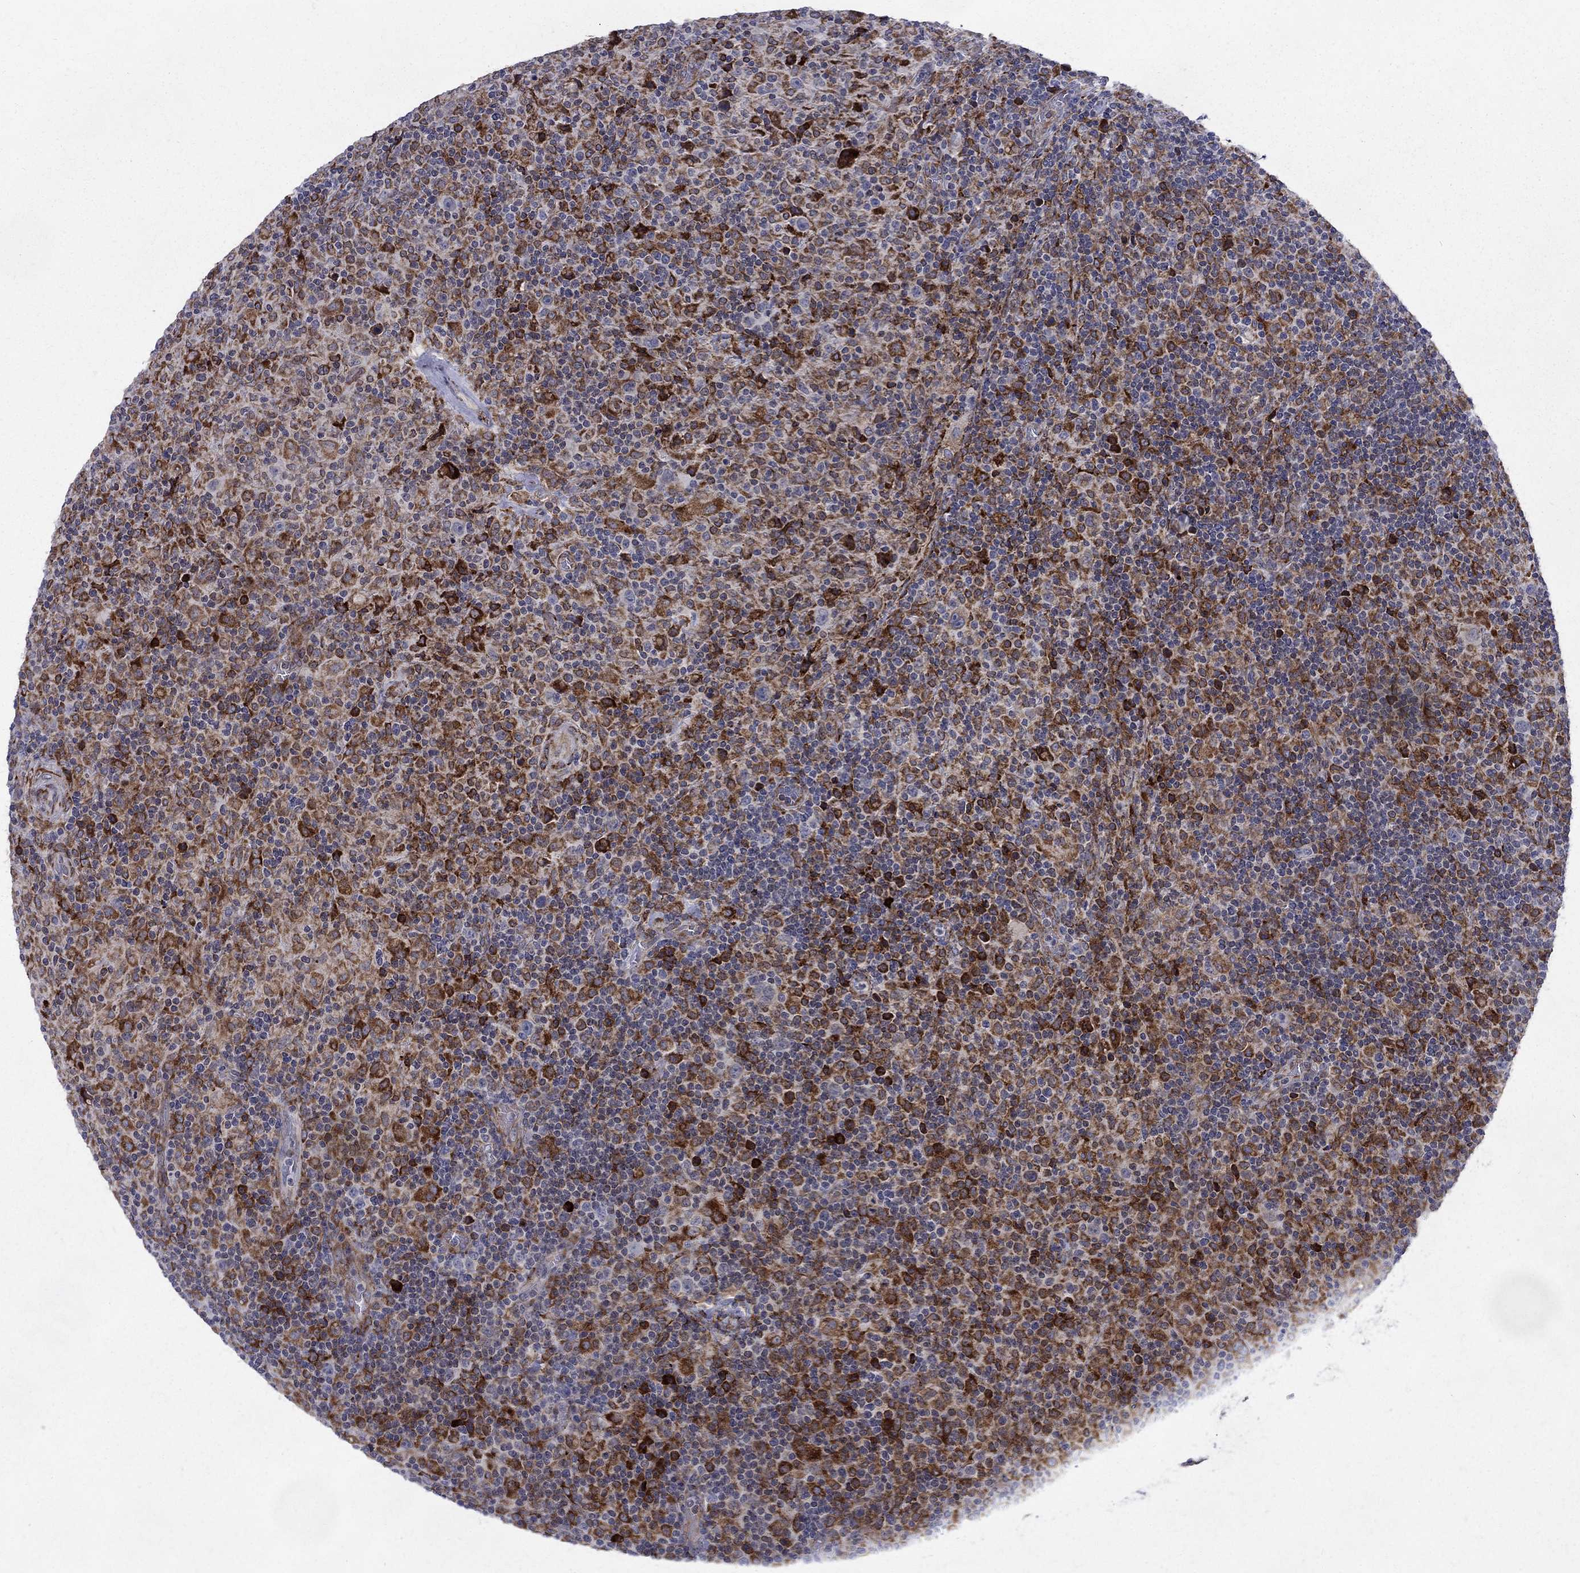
{"staining": {"intensity": "strong", "quantity": "25%-75%", "location": "cytoplasmic/membranous"}, "tissue": "lymphoma", "cell_type": "Tumor cells", "image_type": "cancer", "snomed": [{"axis": "morphology", "description": "Hodgkin's disease, NOS"}, {"axis": "topography", "description": "Lymph node"}], "caption": "This histopathology image reveals immunohistochemistry (IHC) staining of human lymphoma, with high strong cytoplasmic/membranous staining in about 25%-75% of tumor cells.", "gene": "CAB39L", "patient": {"sex": "male", "age": 70}}